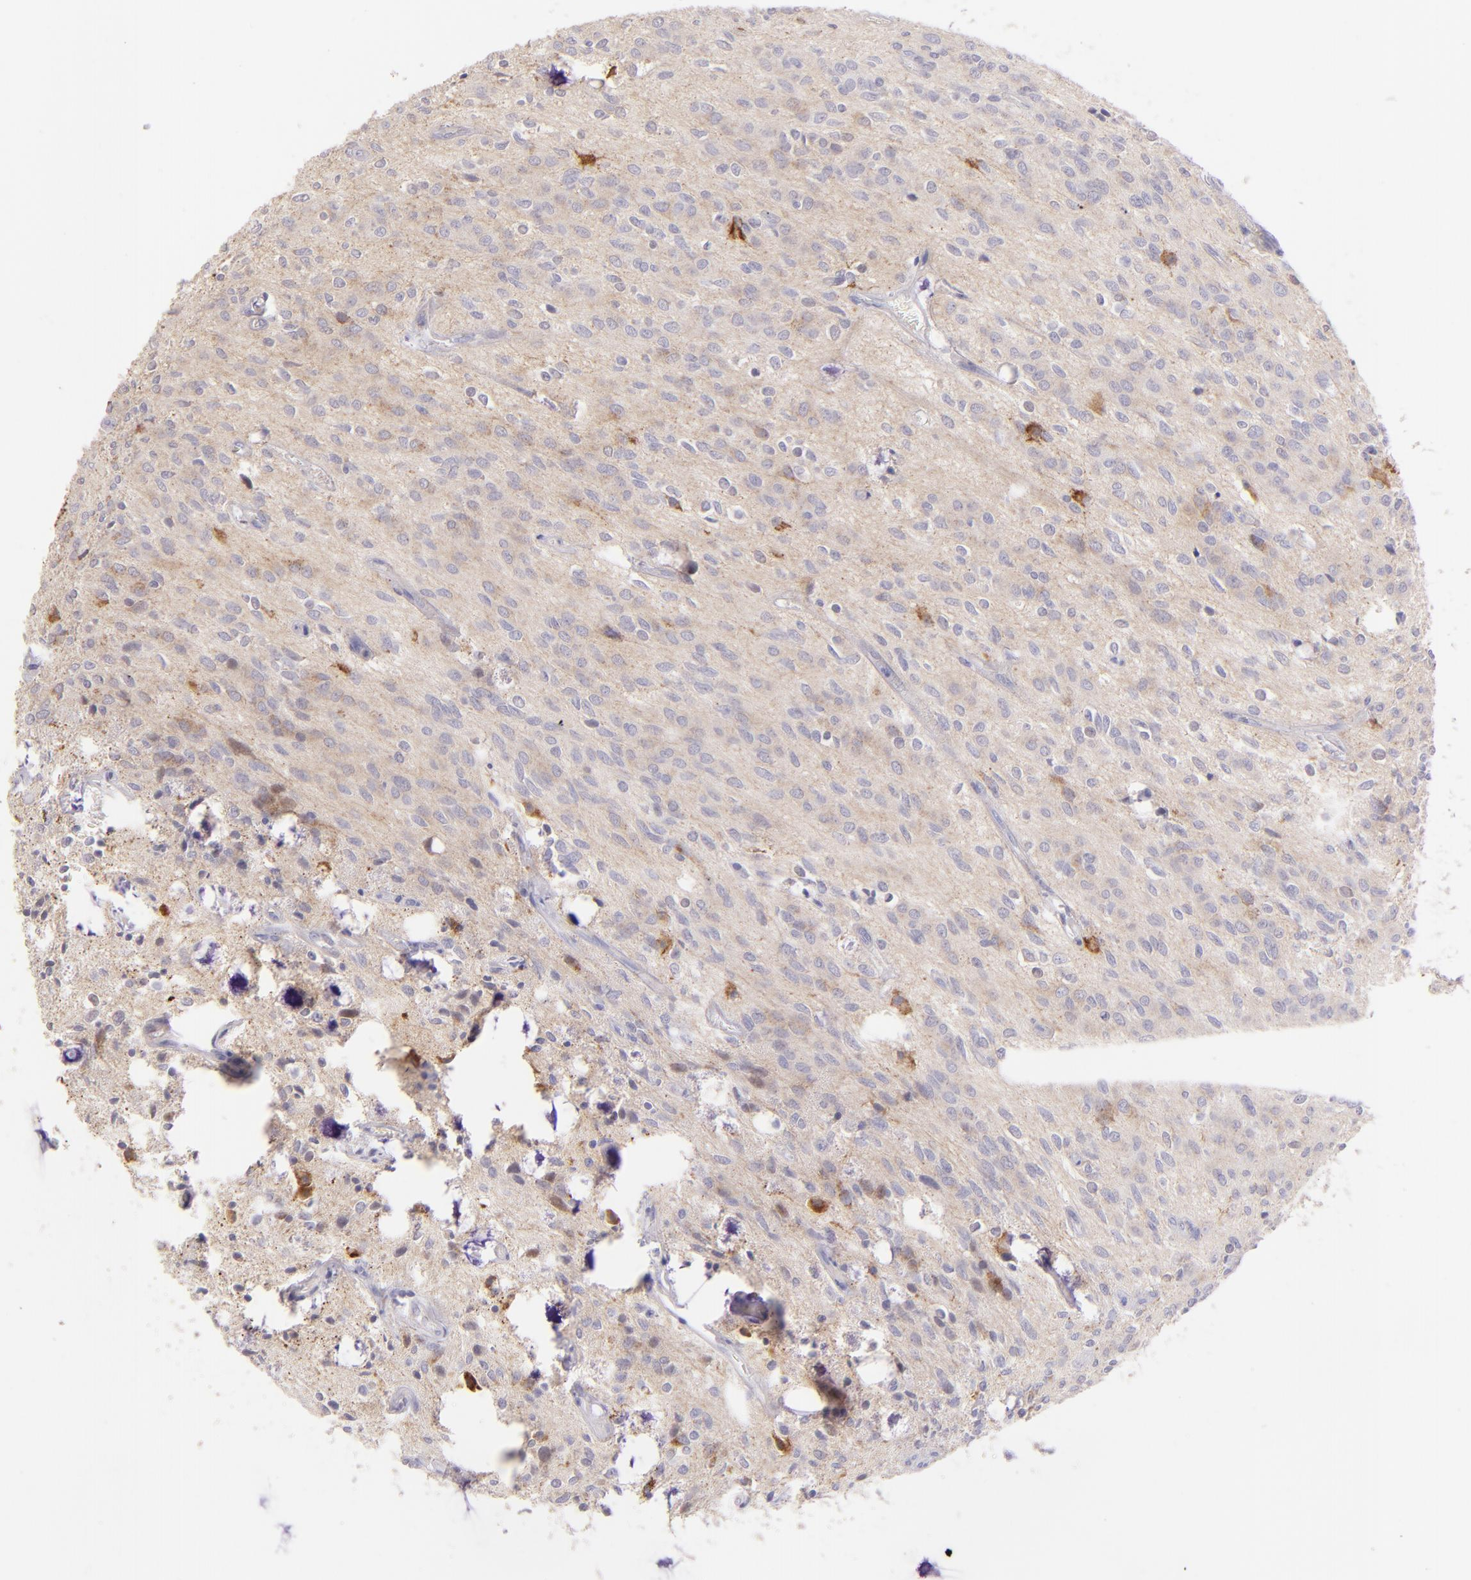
{"staining": {"intensity": "negative", "quantity": "none", "location": "none"}, "tissue": "glioma", "cell_type": "Tumor cells", "image_type": "cancer", "snomed": [{"axis": "morphology", "description": "Glioma, malignant, Low grade"}, {"axis": "topography", "description": "Brain"}], "caption": "Immunohistochemistry photomicrograph of neoplastic tissue: glioma stained with DAB reveals no significant protein positivity in tumor cells.", "gene": "SH2D4A", "patient": {"sex": "female", "age": 15}}